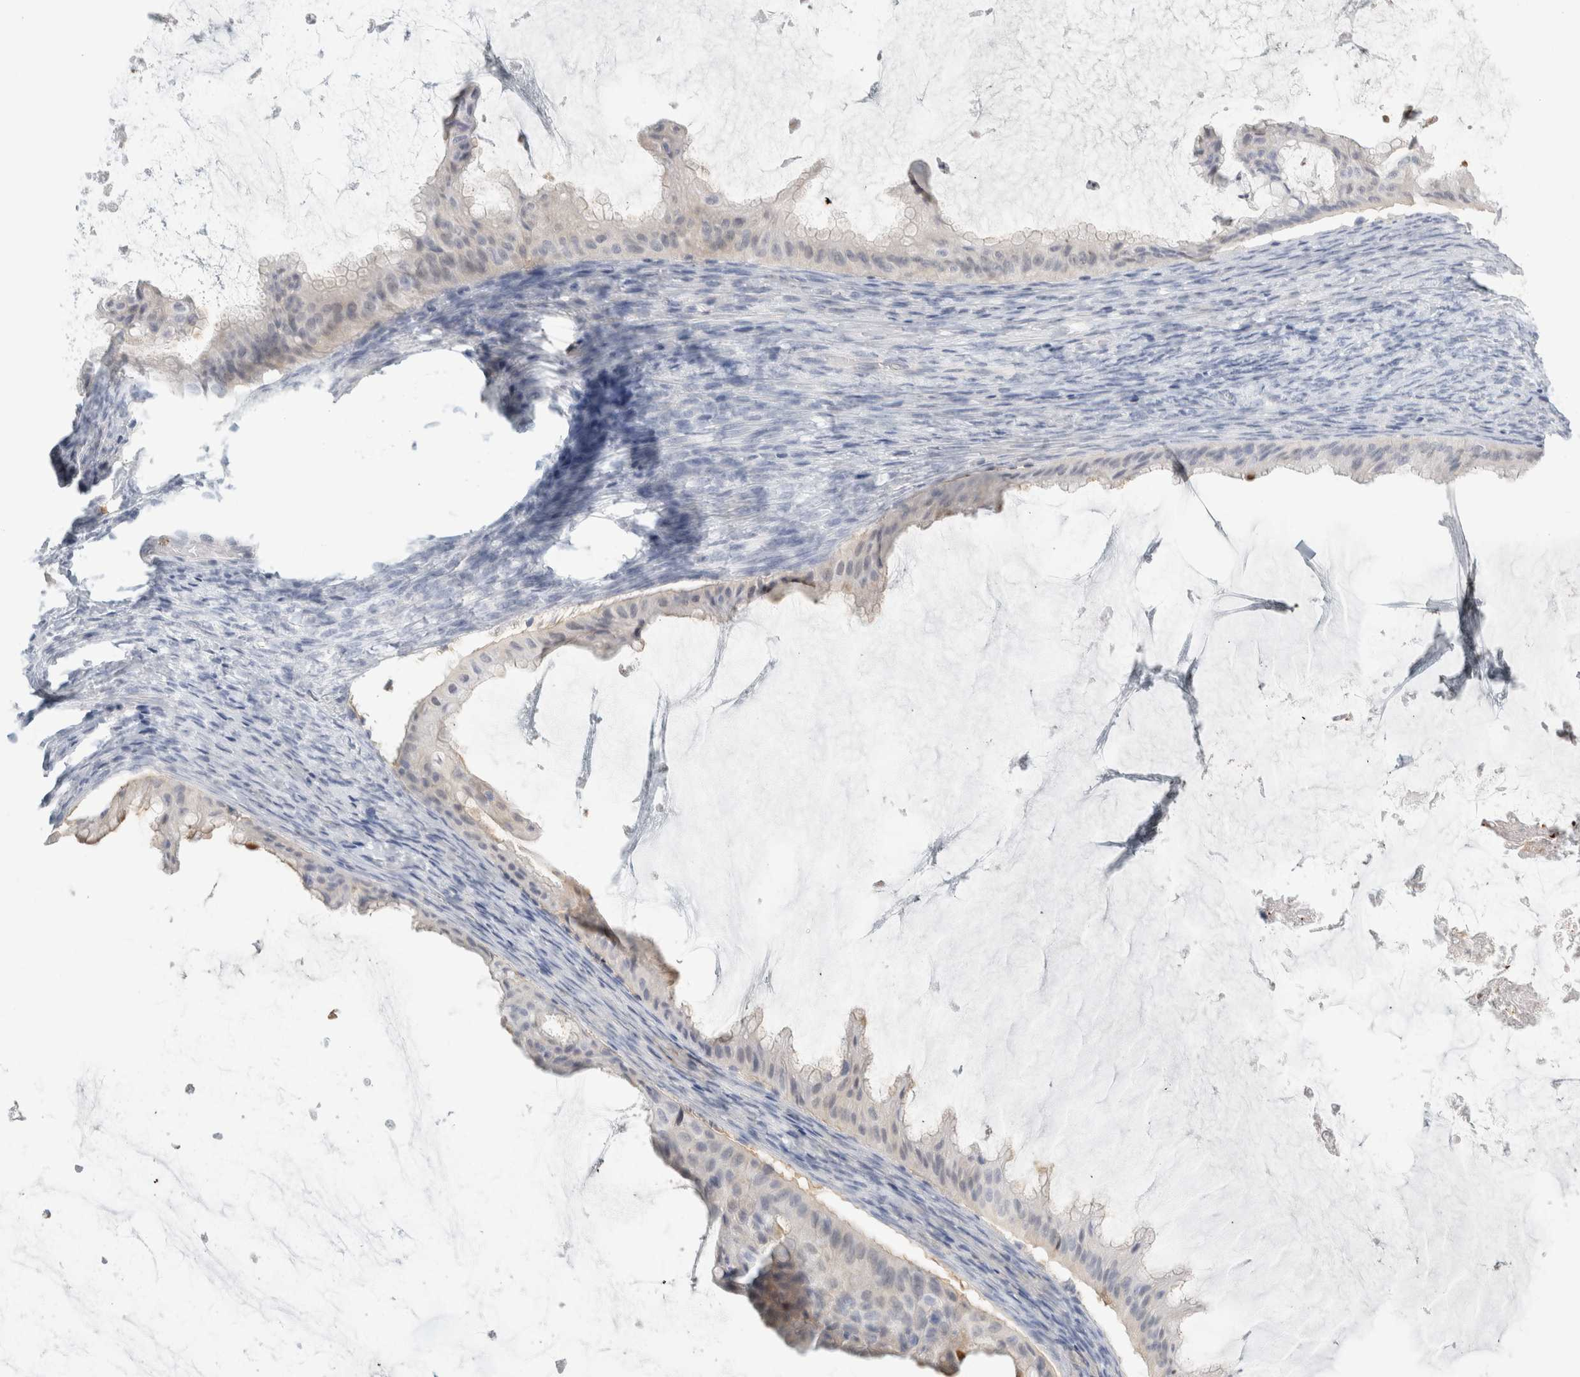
{"staining": {"intensity": "negative", "quantity": "none", "location": "none"}, "tissue": "ovarian cancer", "cell_type": "Tumor cells", "image_type": "cancer", "snomed": [{"axis": "morphology", "description": "Cystadenocarcinoma, mucinous, NOS"}, {"axis": "topography", "description": "Ovary"}], "caption": "A micrograph of ovarian cancer stained for a protein demonstrates no brown staining in tumor cells.", "gene": "P2RY2", "patient": {"sex": "female", "age": 61}}